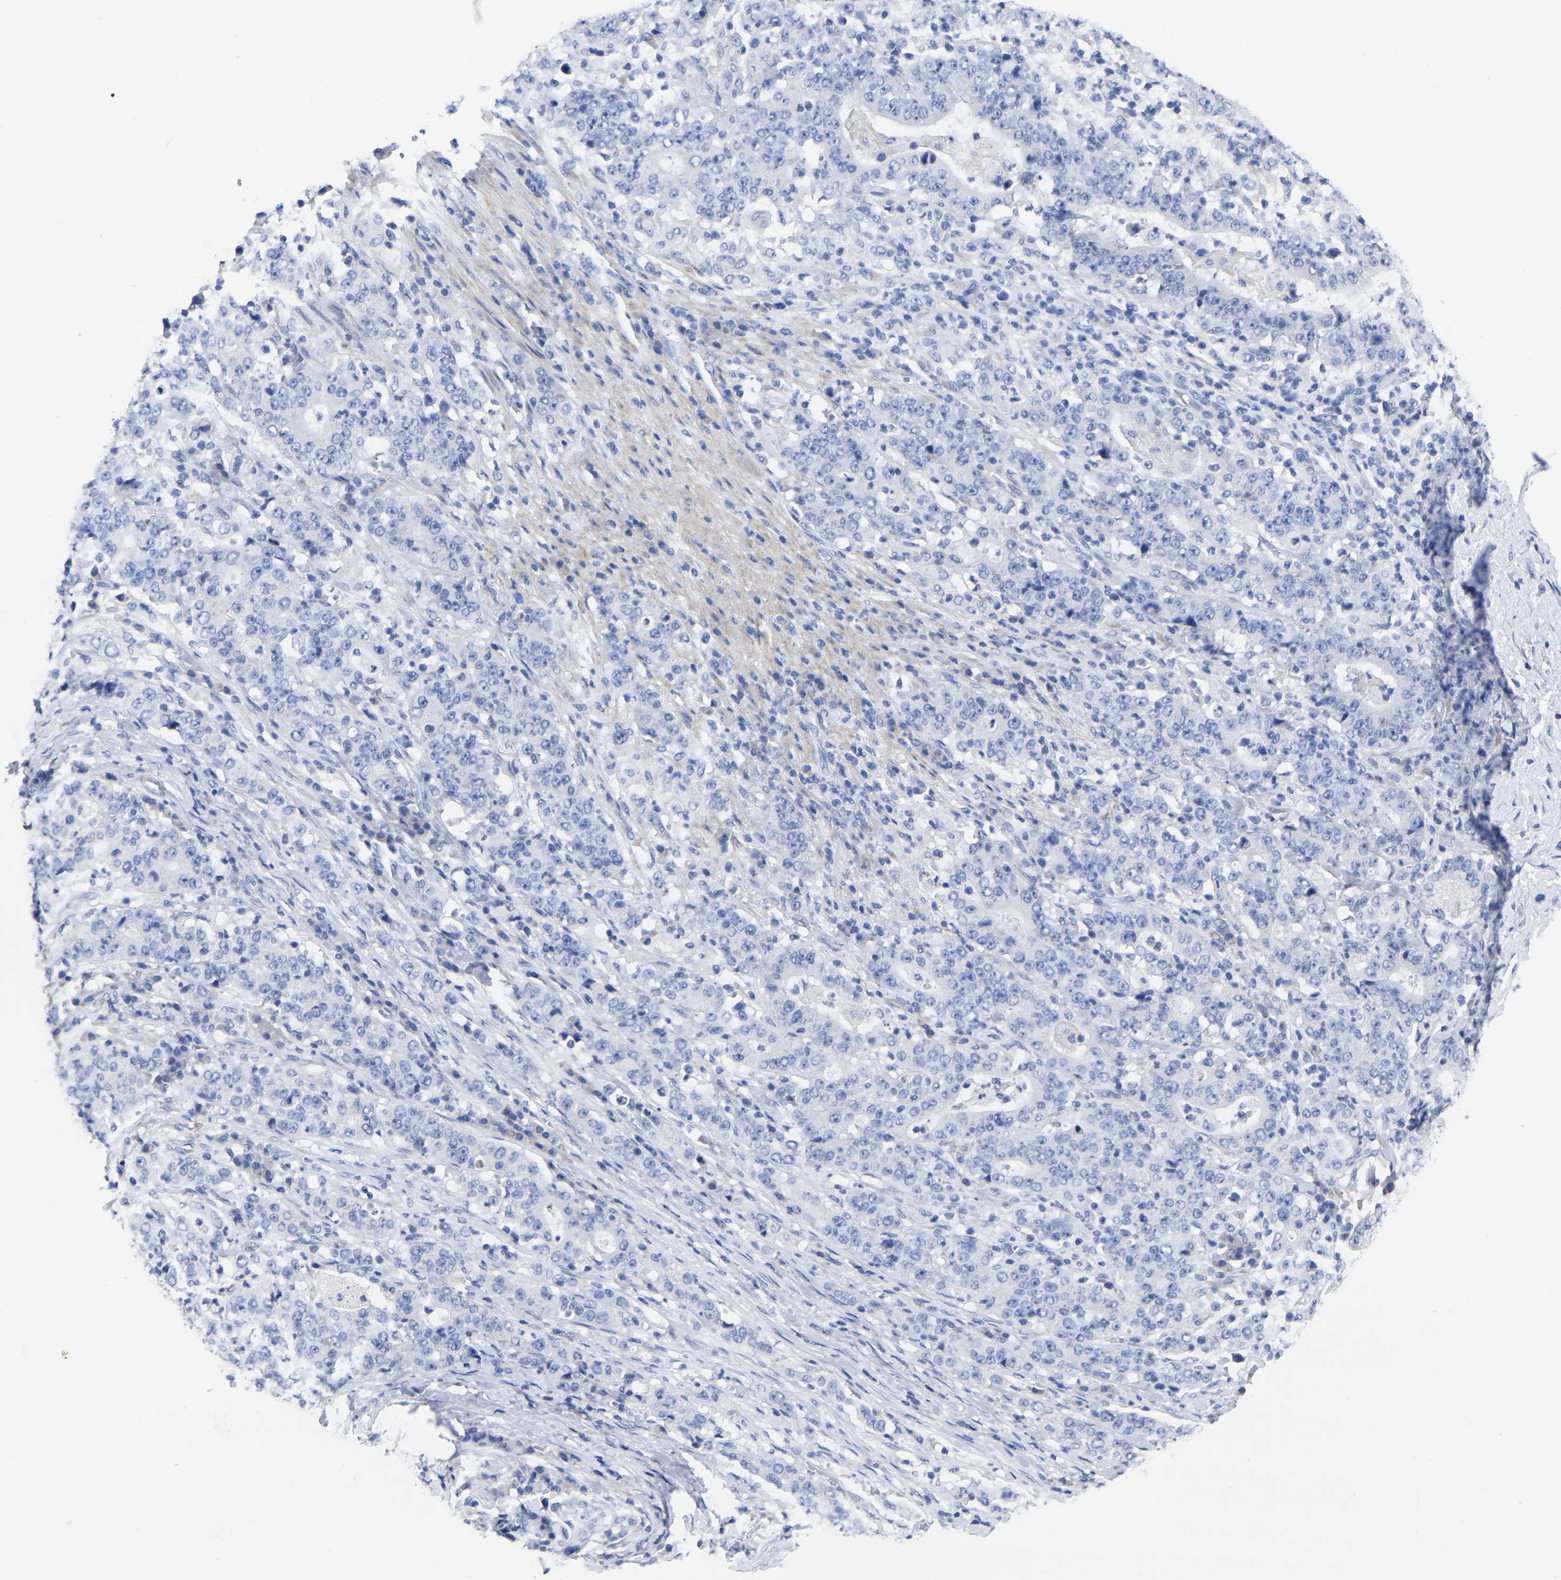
{"staining": {"intensity": "negative", "quantity": "none", "location": "none"}, "tissue": "stomach cancer", "cell_type": "Tumor cells", "image_type": "cancer", "snomed": [{"axis": "morphology", "description": "Normal tissue, NOS"}, {"axis": "morphology", "description": "Adenocarcinoma, NOS"}, {"axis": "topography", "description": "Stomach, upper"}, {"axis": "topography", "description": "Stomach"}], "caption": "High magnification brightfield microscopy of stomach cancer (adenocarcinoma) stained with DAB (brown) and counterstained with hematoxylin (blue): tumor cells show no significant positivity.", "gene": "GDF3", "patient": {"sex": "male", "age": 59}}